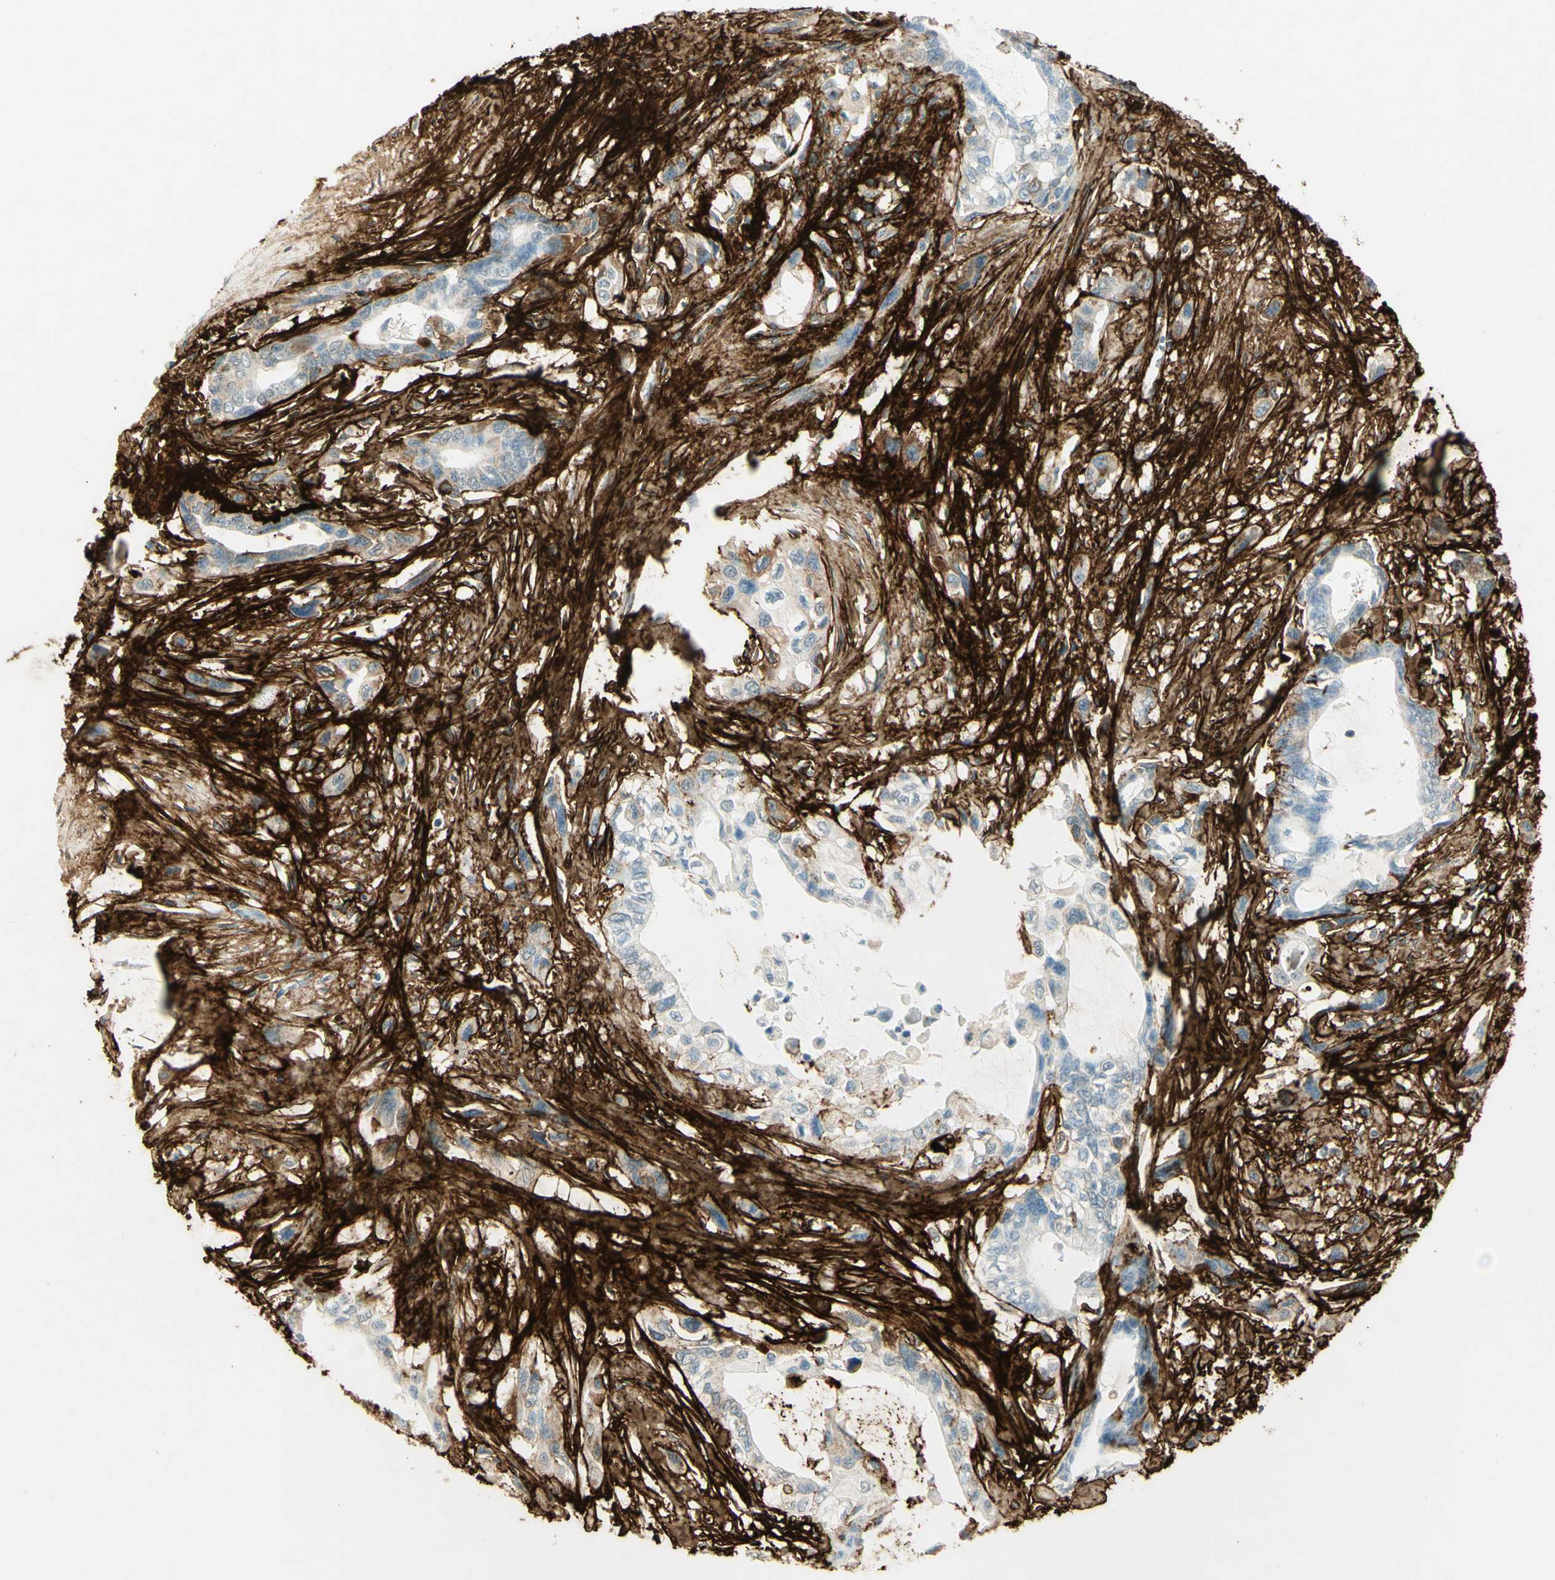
{"staining": {"intensity": "strong", "quantity": "<25%", "location": "cytoplasmic/membranous"}, "tissue": "pancreatic cancer", "cell_type": "Tumor cells", "image_type": "cancer", "snomed": [{"axis": "morphology", "description": "Adenocarcinoma, NOS"}, {"axis": "topography", "description": "Pancreas"}], "caption": "Immunohistochemical staining of human pancreatic adenocarcinoma displays strong cytoplasmic/membranous protein expression in approximately <25% of tumor cells.", "gene": "TNN", "patient": {"sex": "male", "age": 73}}